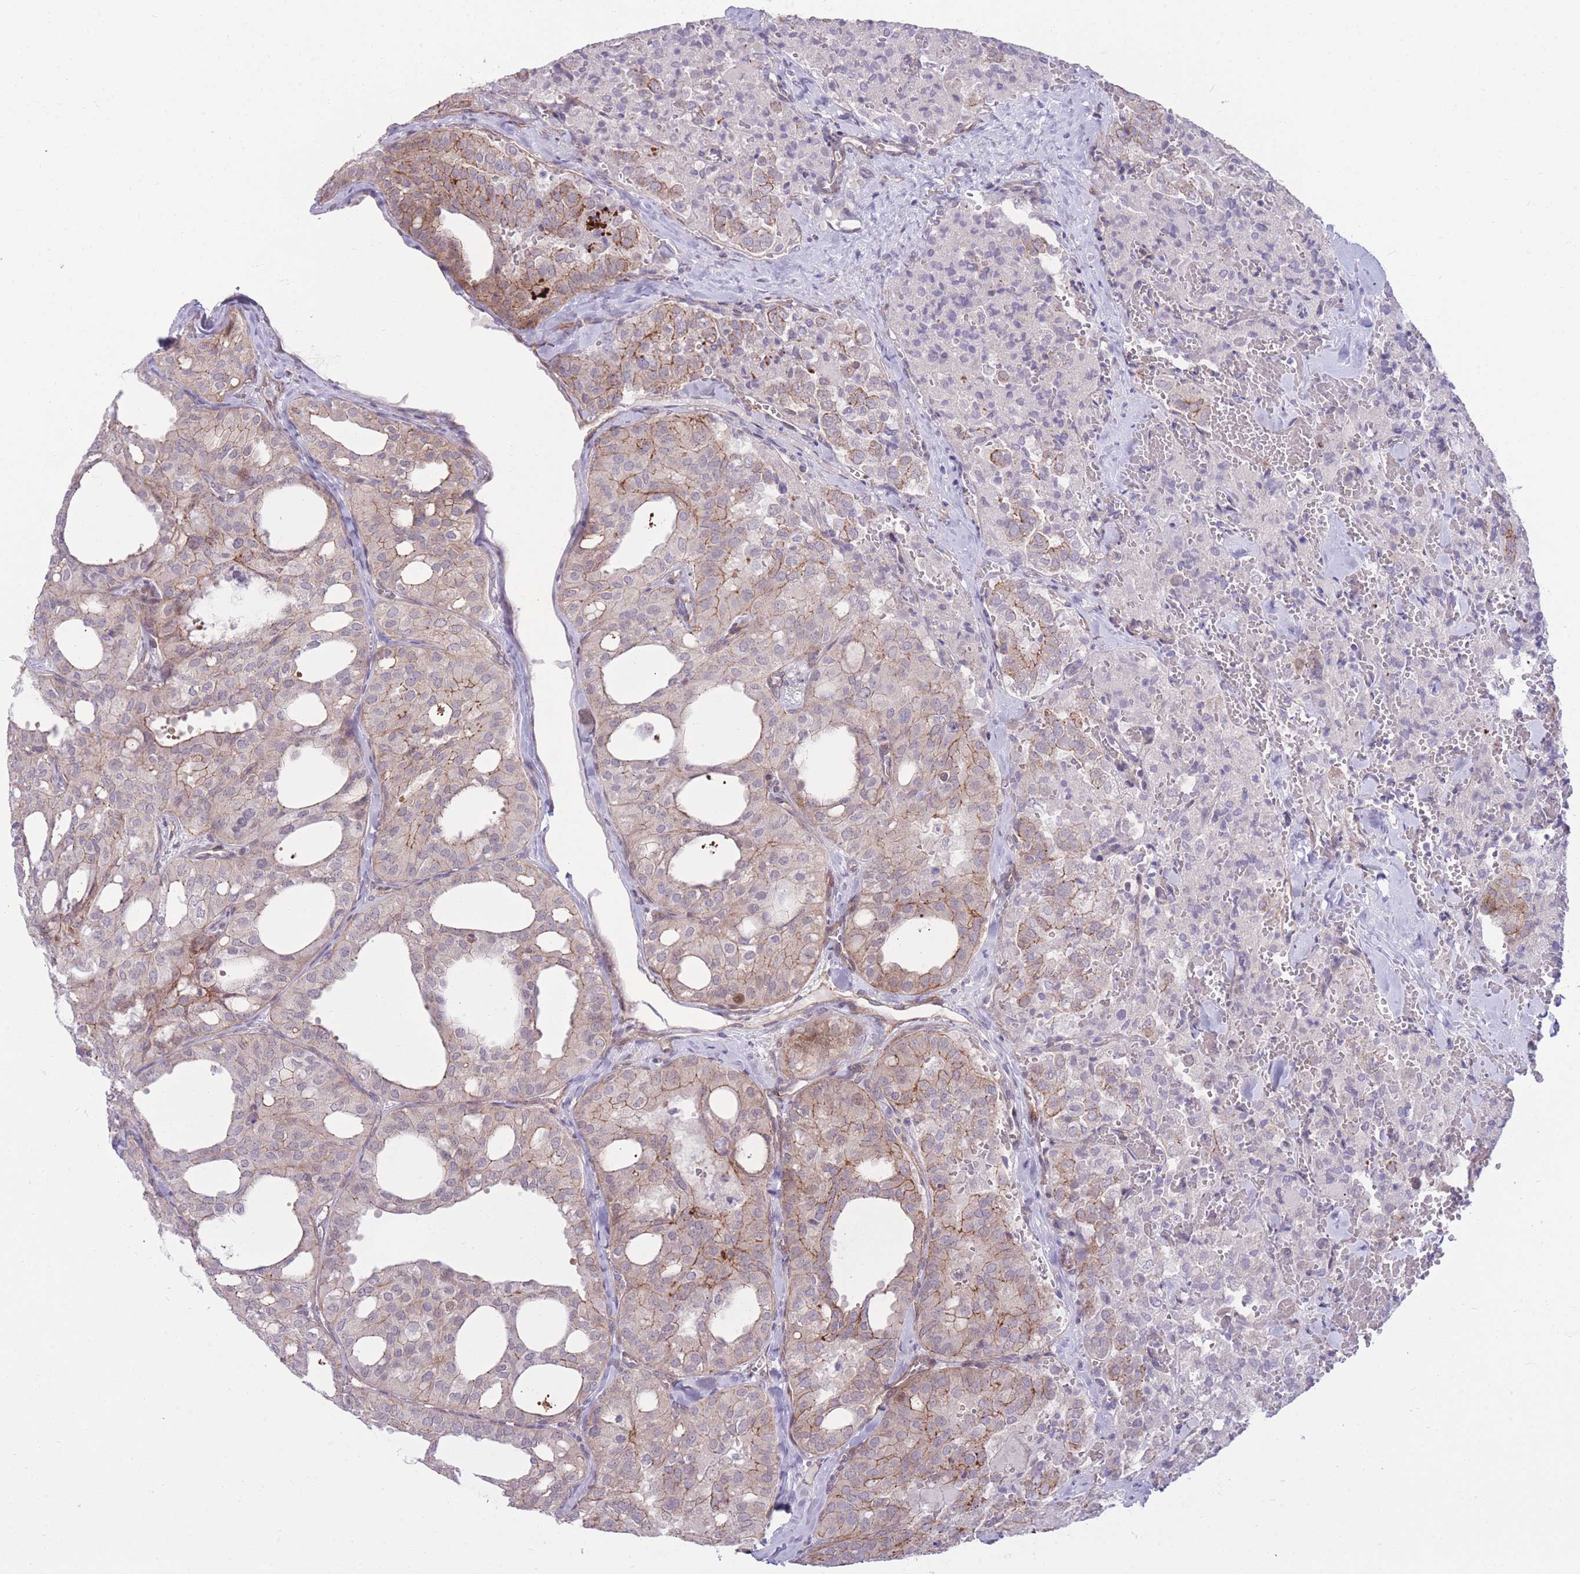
{"staining": {"intensity": "moderate", "quantity": "<25%", "location": "cytoplasmic/membranous,nuclear"}, "tissue": "thyroid cancer", "cell_type": "Tumor cells", "image_type": "cancer", "snomed": [{"axis": "morphology", "description": "Follicular adenoma carcinoma, NOS"}, {"axis": "topography", "description": "Thyroid gland"}], "caption": "Human thyroid cancer stained with a protein marker shows moderate staining in tumor cells.", "gene": "RIC8A", "patient": {"sex": "male", "age": 75}}